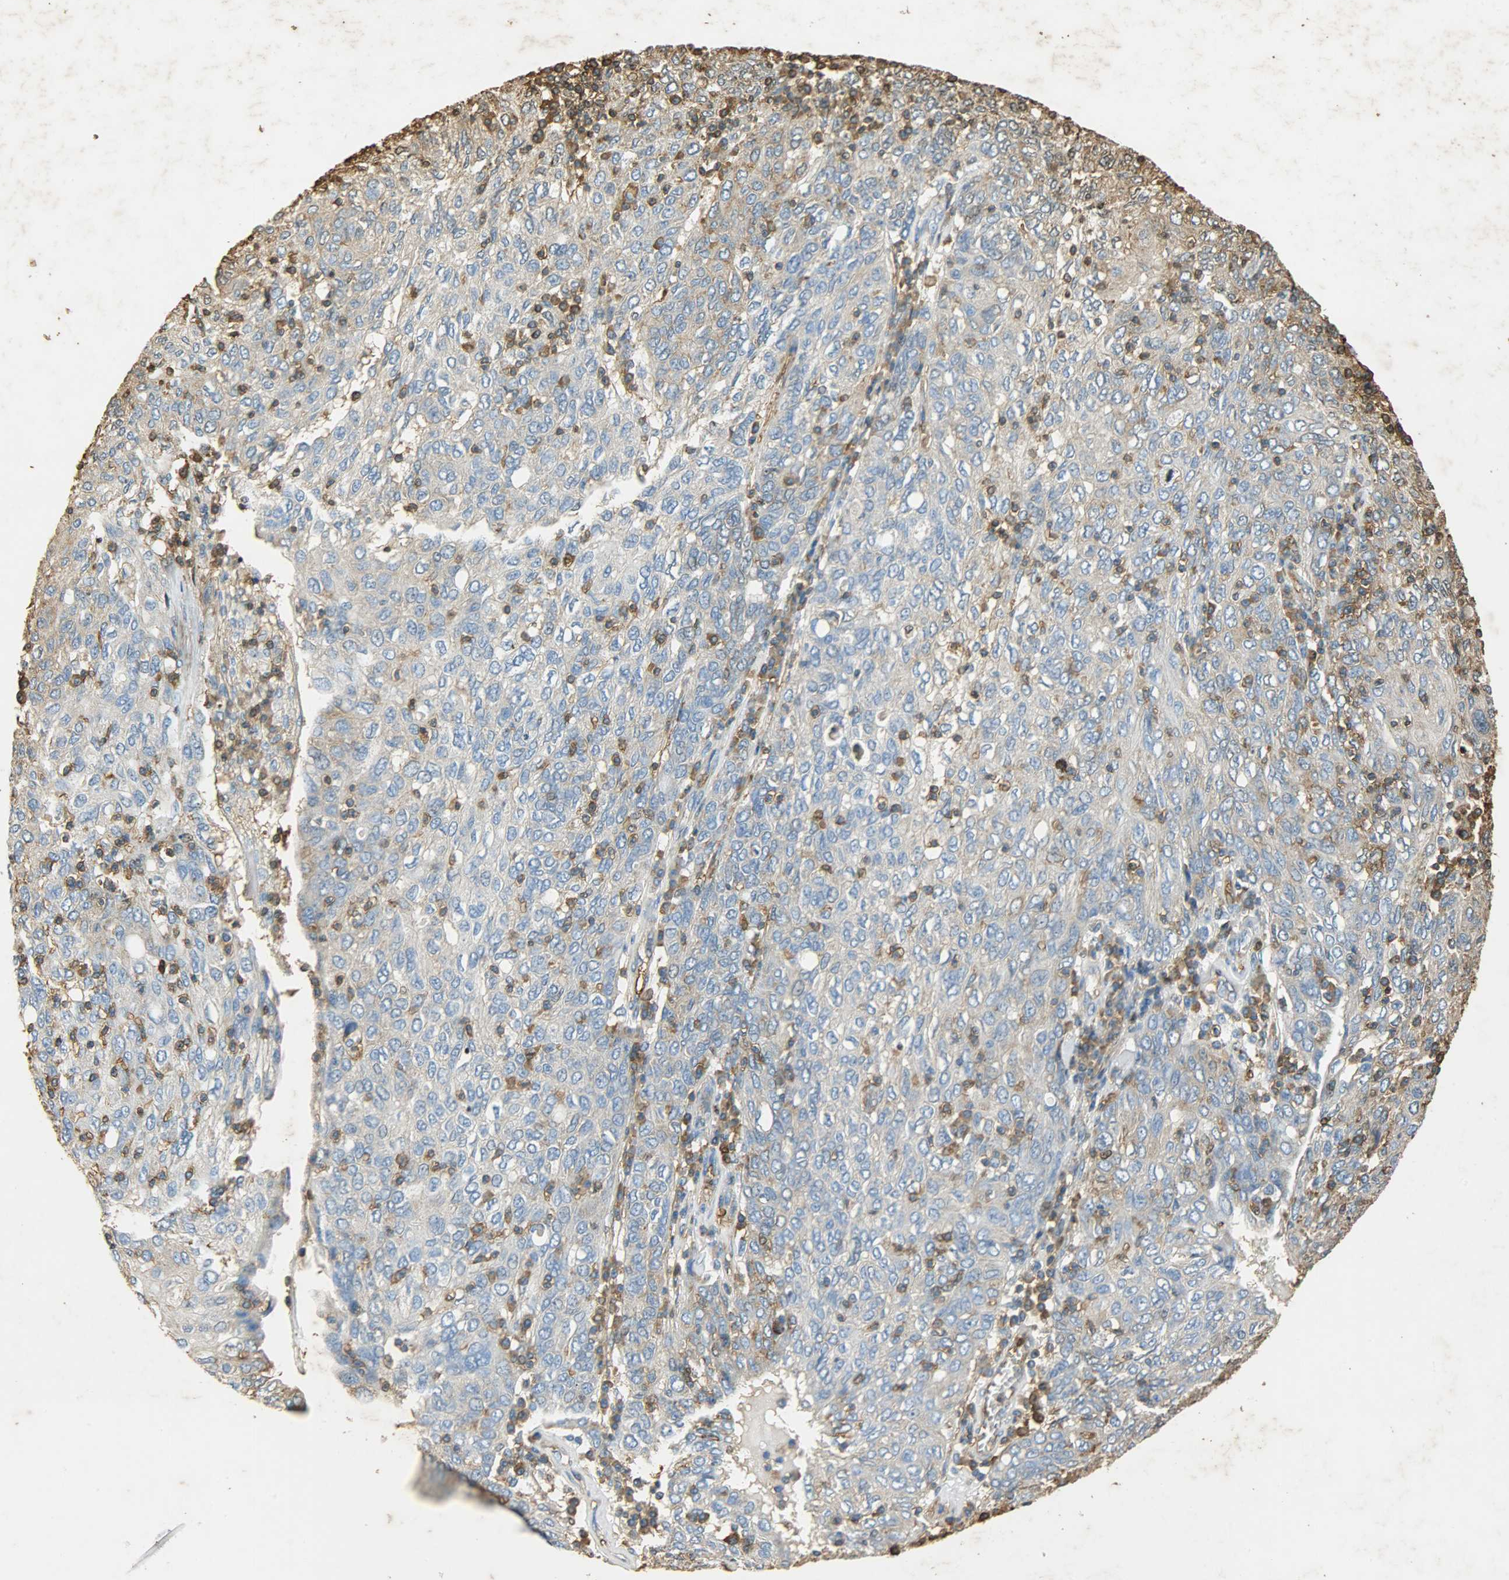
{"staining": {"intensity": "moderate", "quantity": "25%-75%", "location": "cytoplasmic/membranous"}, "tissue": "ovarian cancer", "cell_type": "Tumor cells", "image_type": "cancer", "snomed": [{"axis": "morphology", "description": "Carcinoma, endometroid"}, {"axis": "topography", "description": "Ovary"}], "caption": "Moderate cytoplasmic/membranous protein expression is identified in approximately 25%-75% of tumor cells in ovarian endometroid carcinoma.", "gene": "ANXA6", "patient": {"sex": "female", "age": 50}}